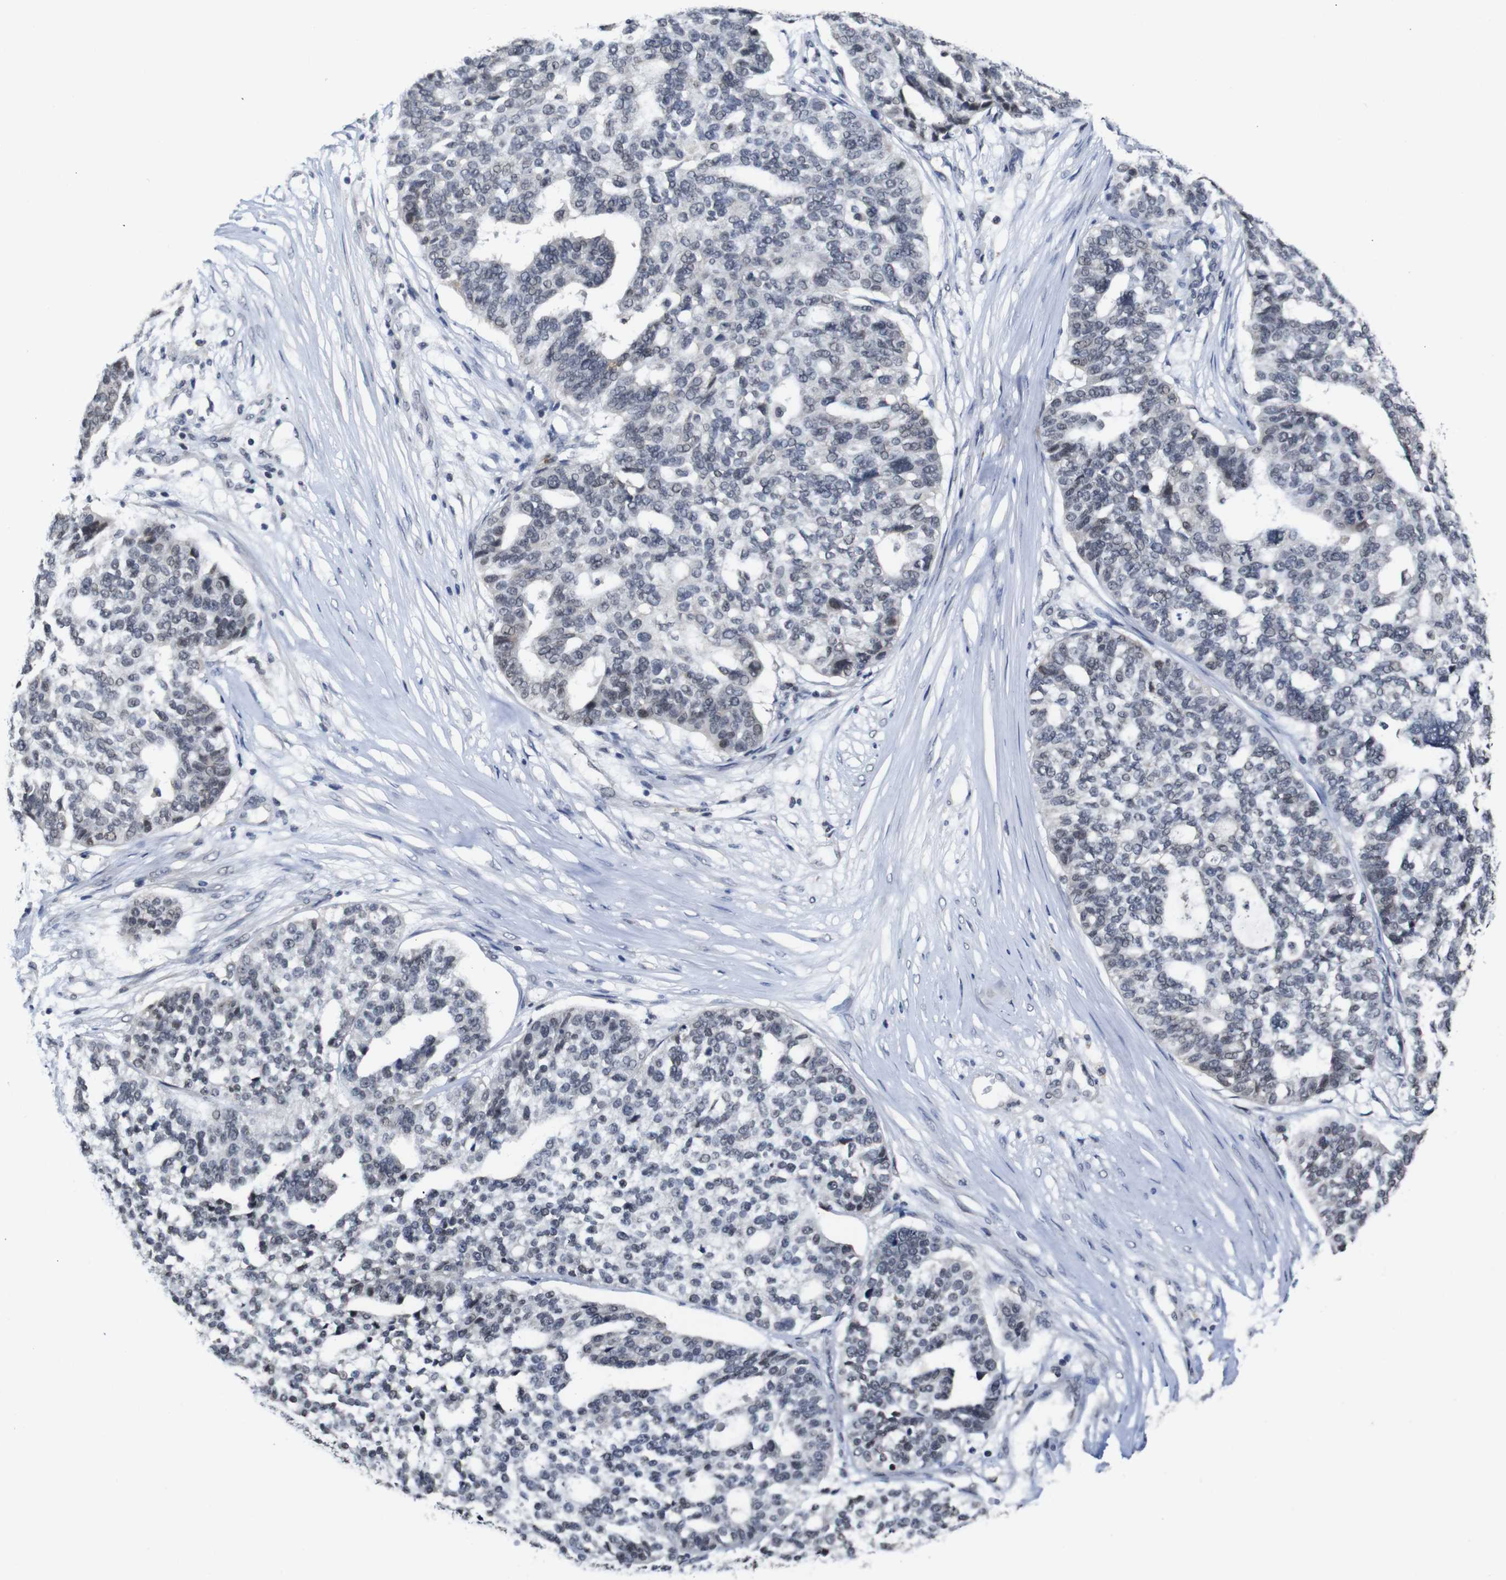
{"staining": {"intensity": "negative", "quantity": "none", "location": "none"}, "tissue": "ovarian cancer", "cell_type": "Tumor cells", "image_type": "cancer", "snomed": [{"axis": "morphology", "description": "Cystadenocarcinoma, serous, NOS"}, {"axis": "topography", "description": "Ovary"}], "caption": "Tumor cells are negative for brown protein staining in ovarian cancer (serous cystadenocarcinoma).", "gene": "NTRK3", "patient": {"sex": "female", "age": 59}}